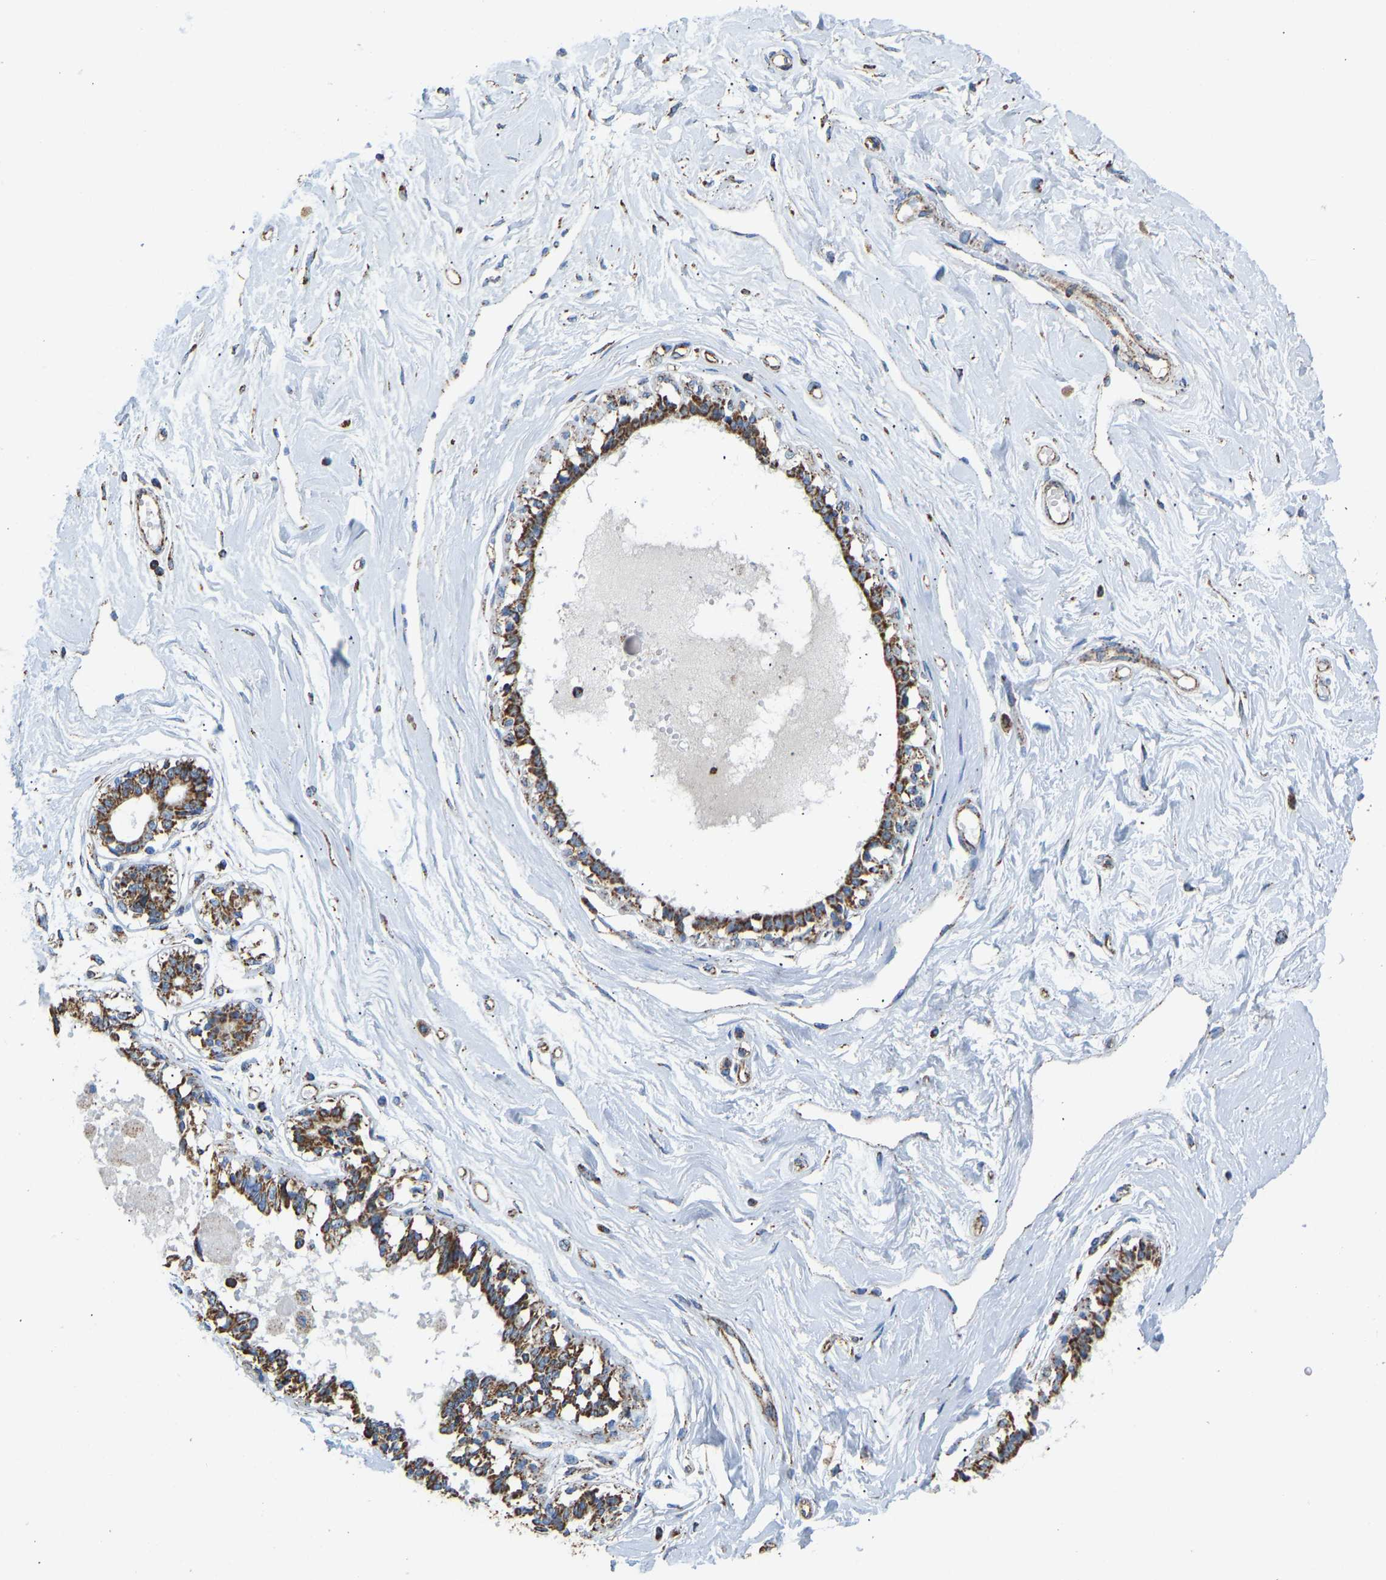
{"staining": {"intensity": "strong", "quantity": ">75%", "location": "cytoplasmic/membranous"}, "tissue": "breast", "cell_type": "Glandular cells", "image_type": "normal", "snomed": [{"axis": "morphology", "description": "Normal tissue, NOS"}, {"axis": "topography", "description": "Breast"}], "caption": "Protein expression analysis of unremarkable breast reveals strong cytoplasmic/membranous positivity in about >75% of glandular cells. Using DAB (3,3'-diaminobenzidine) (brown) and hematoxylin (blue) stains, captured at high magnification using brightfield microscopy.", "gene": "IRX6", "patient": {"sex": "female", "age": 45}}